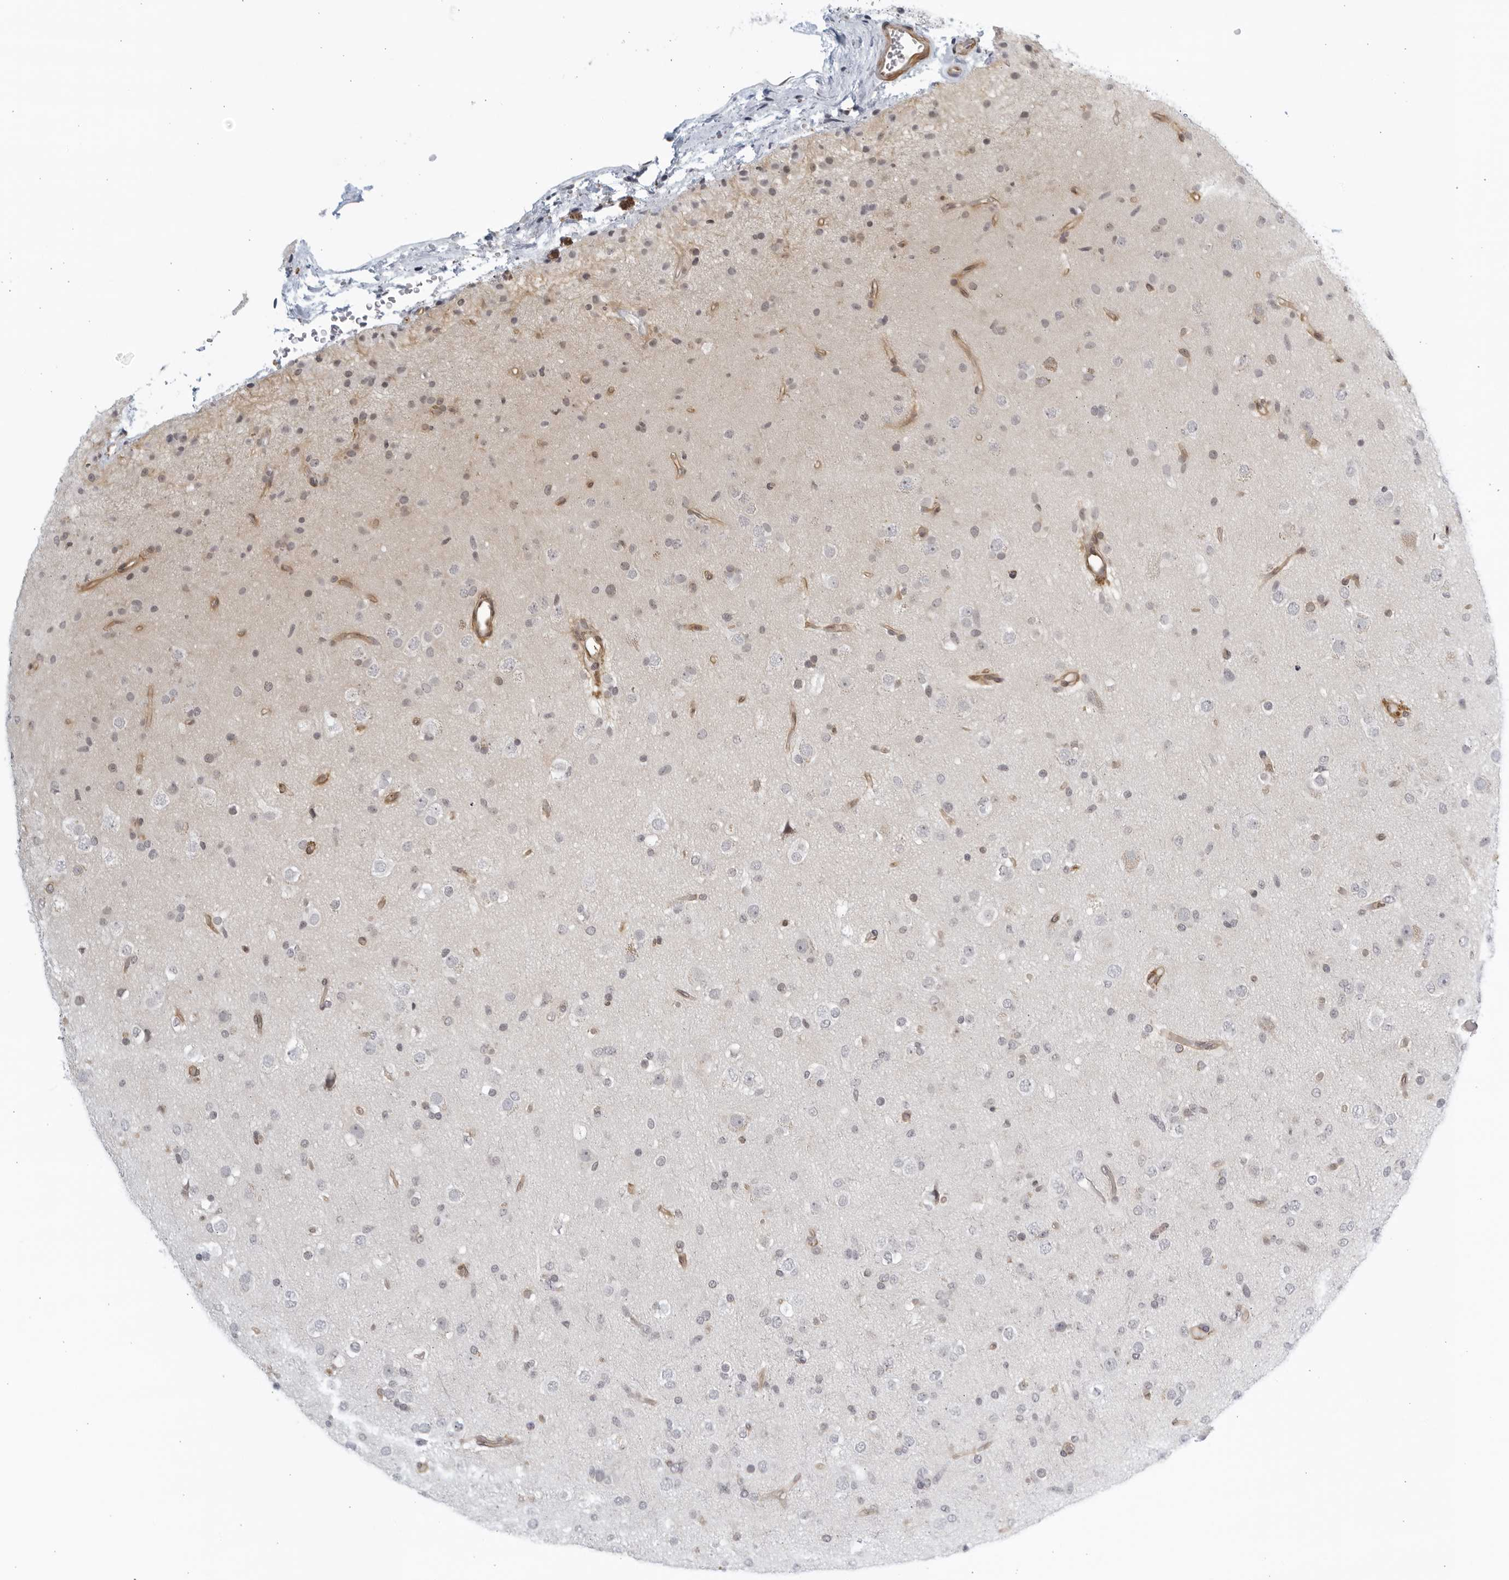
{"staining": {"intensity": "negative", "quantity": "none", "location": "none"}, "tissue": "glioma", "cell_type": "Tumor cells", "image_type": "cancer", "snomed": [{"axis": "morphology", "description": "Glioma, malignant, Low grade"}, {"axis": "topography", "description": "Brain"}], "caption": "High magnification brightfield microscopy of malignant glioma (low-grade) stained with DAB (brown) and counterstained with hematoxylin (blue): tumor cells show no significant staining.", "gene": "SERTAD4", "patient": {"sex": "male", "age": 65}}